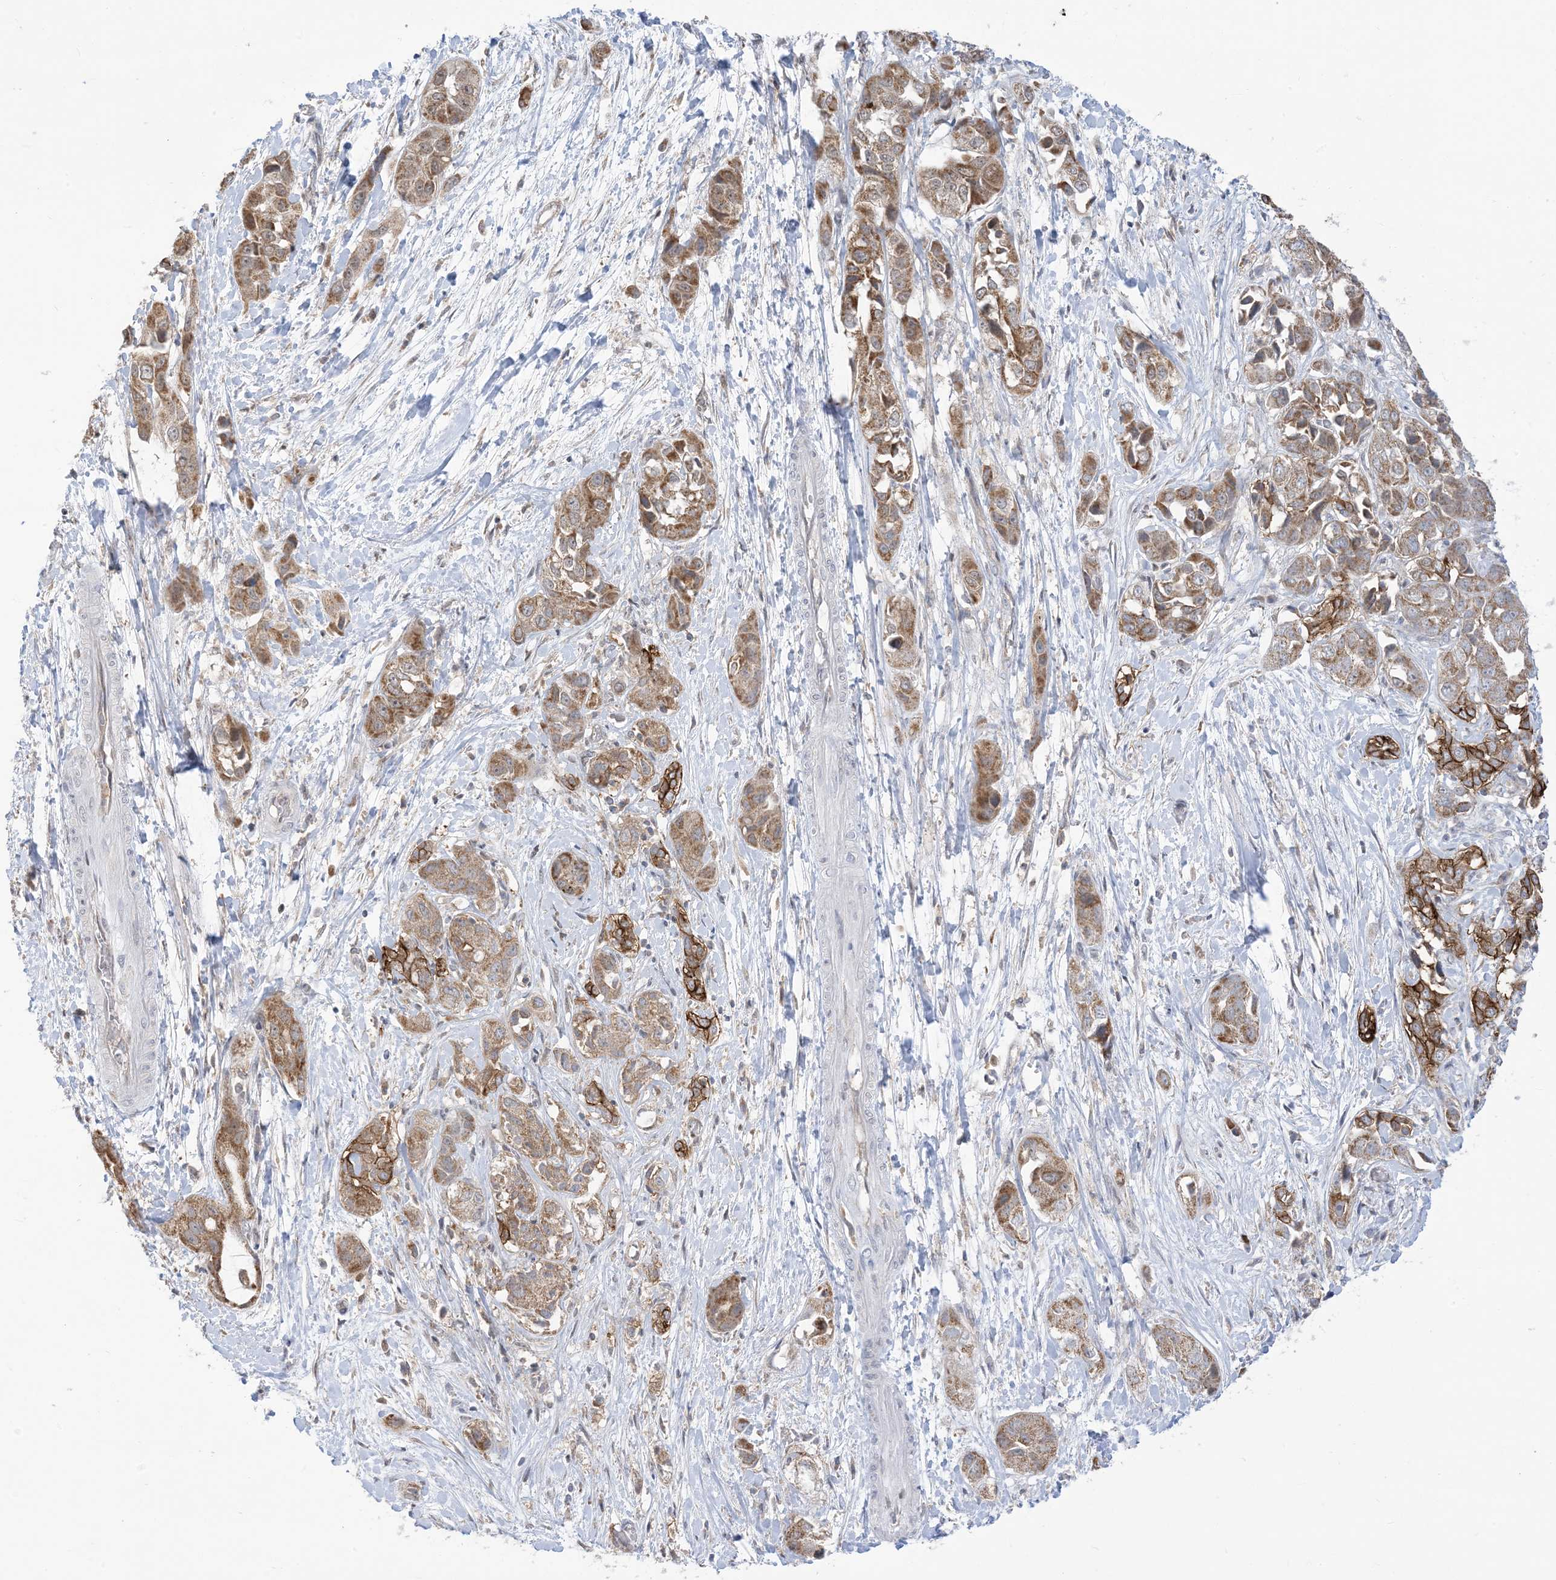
{"staining": {"intensity": "moderate", "quantity": ">75%", "location": "cytoplasmic/membranous"}, "tissue": "liver cancer", "cell_type": "Tumor cells", "image_type": "cancer", "snomed": [{"axis": "morphology", "description": "Cholangiocarcinoma"}, {"axis": "topography", "description": "Liver"}], "caption": "The photomicrograph reveals staining of liver cancer, revealing moderate cytoplasmic/membranous protein positivity (brown color) within tumor cells.", "gene": "CASP4", "patient": {"sex": "female", "age": 52}}